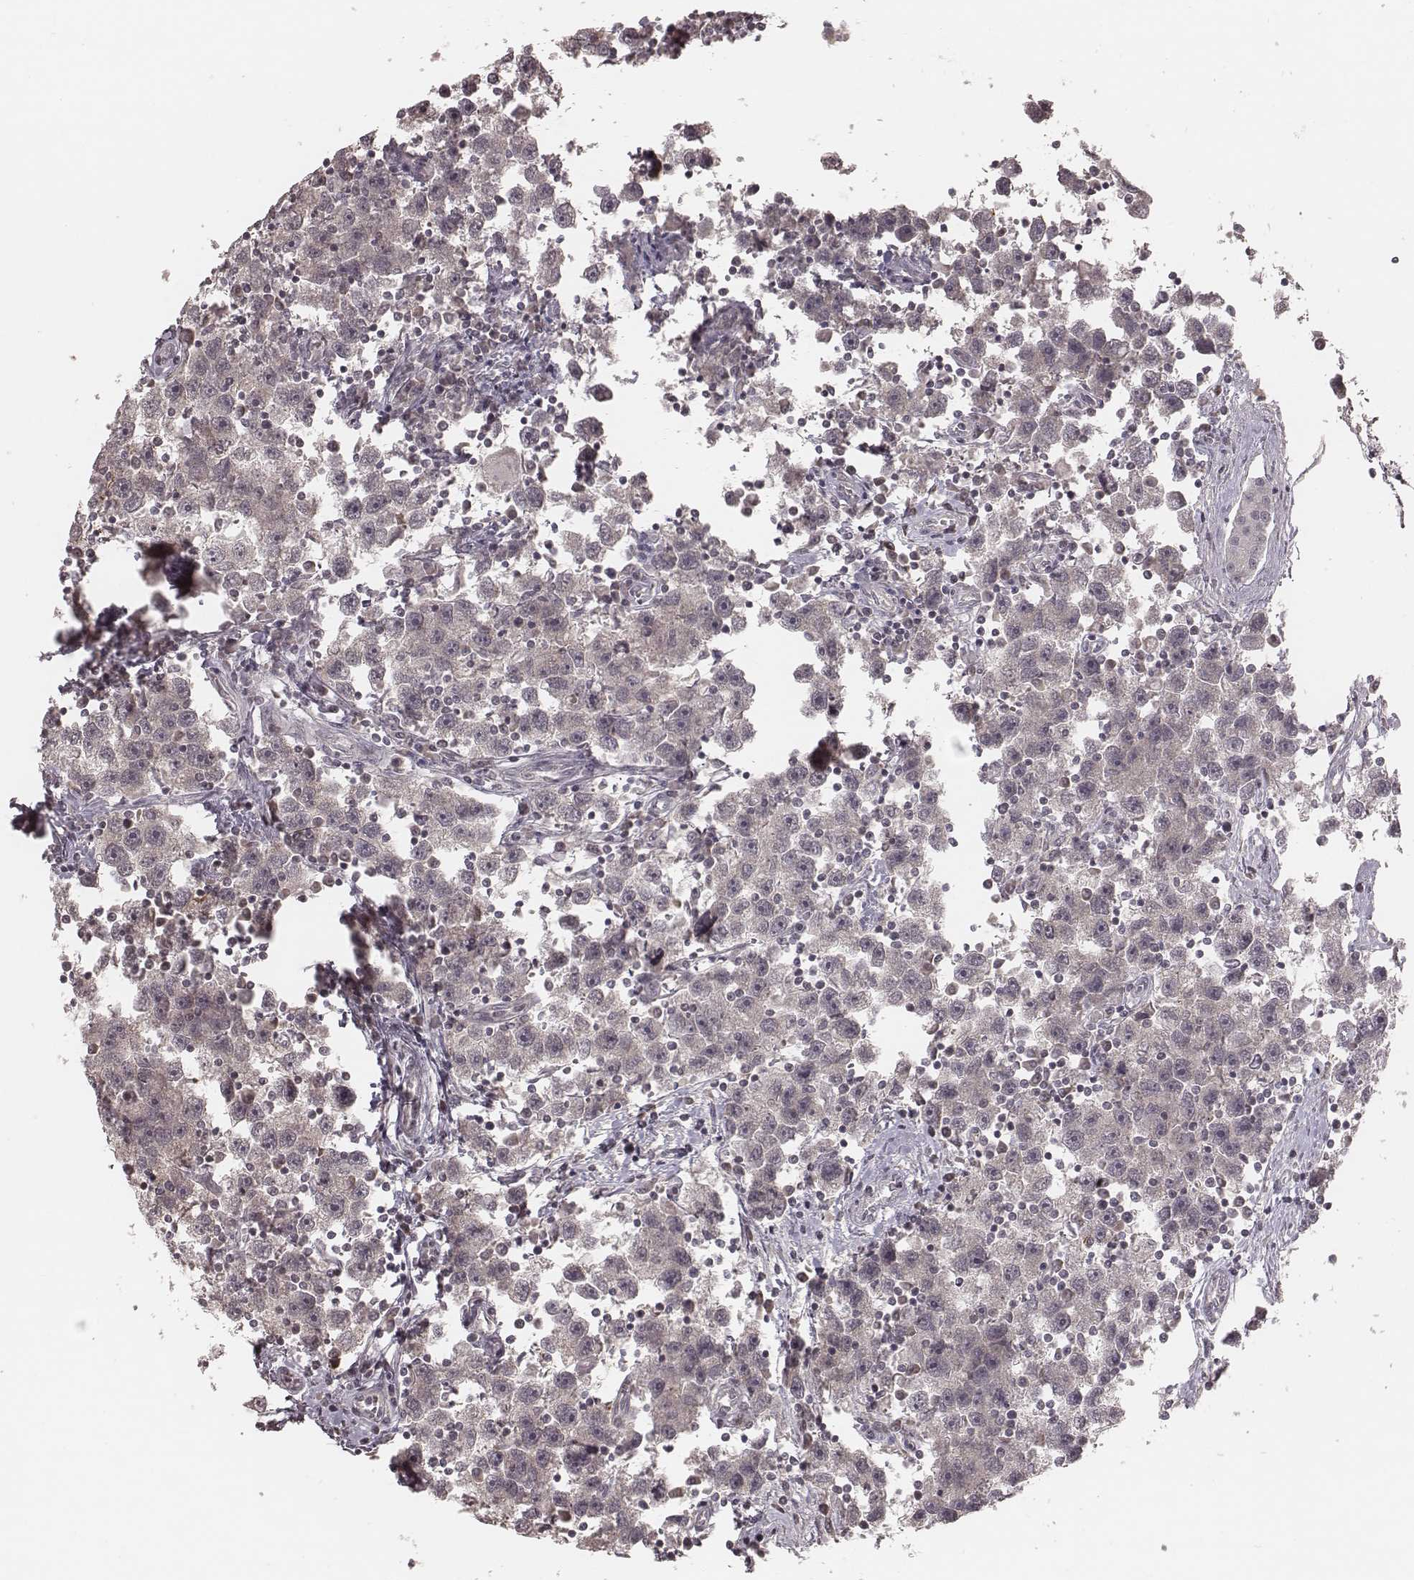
{"staining": {"intensity": "negative", "quantity": "none", "location": "none"}, "tissue": "testis cancer", "cell_type": "Tumor cells", "image_type": "cancer", "snomed": [{"axis": "morphology", "description": "Seminoma, NOS"}, {"axis": "topography", "description": "Testis"}], "caption": "Seminoma (testis) was stained to show a protein in brown. There is no significant positivity in tumor cells.", "gene": "IL5", "patient": {"sex": "male", "age": 30}}